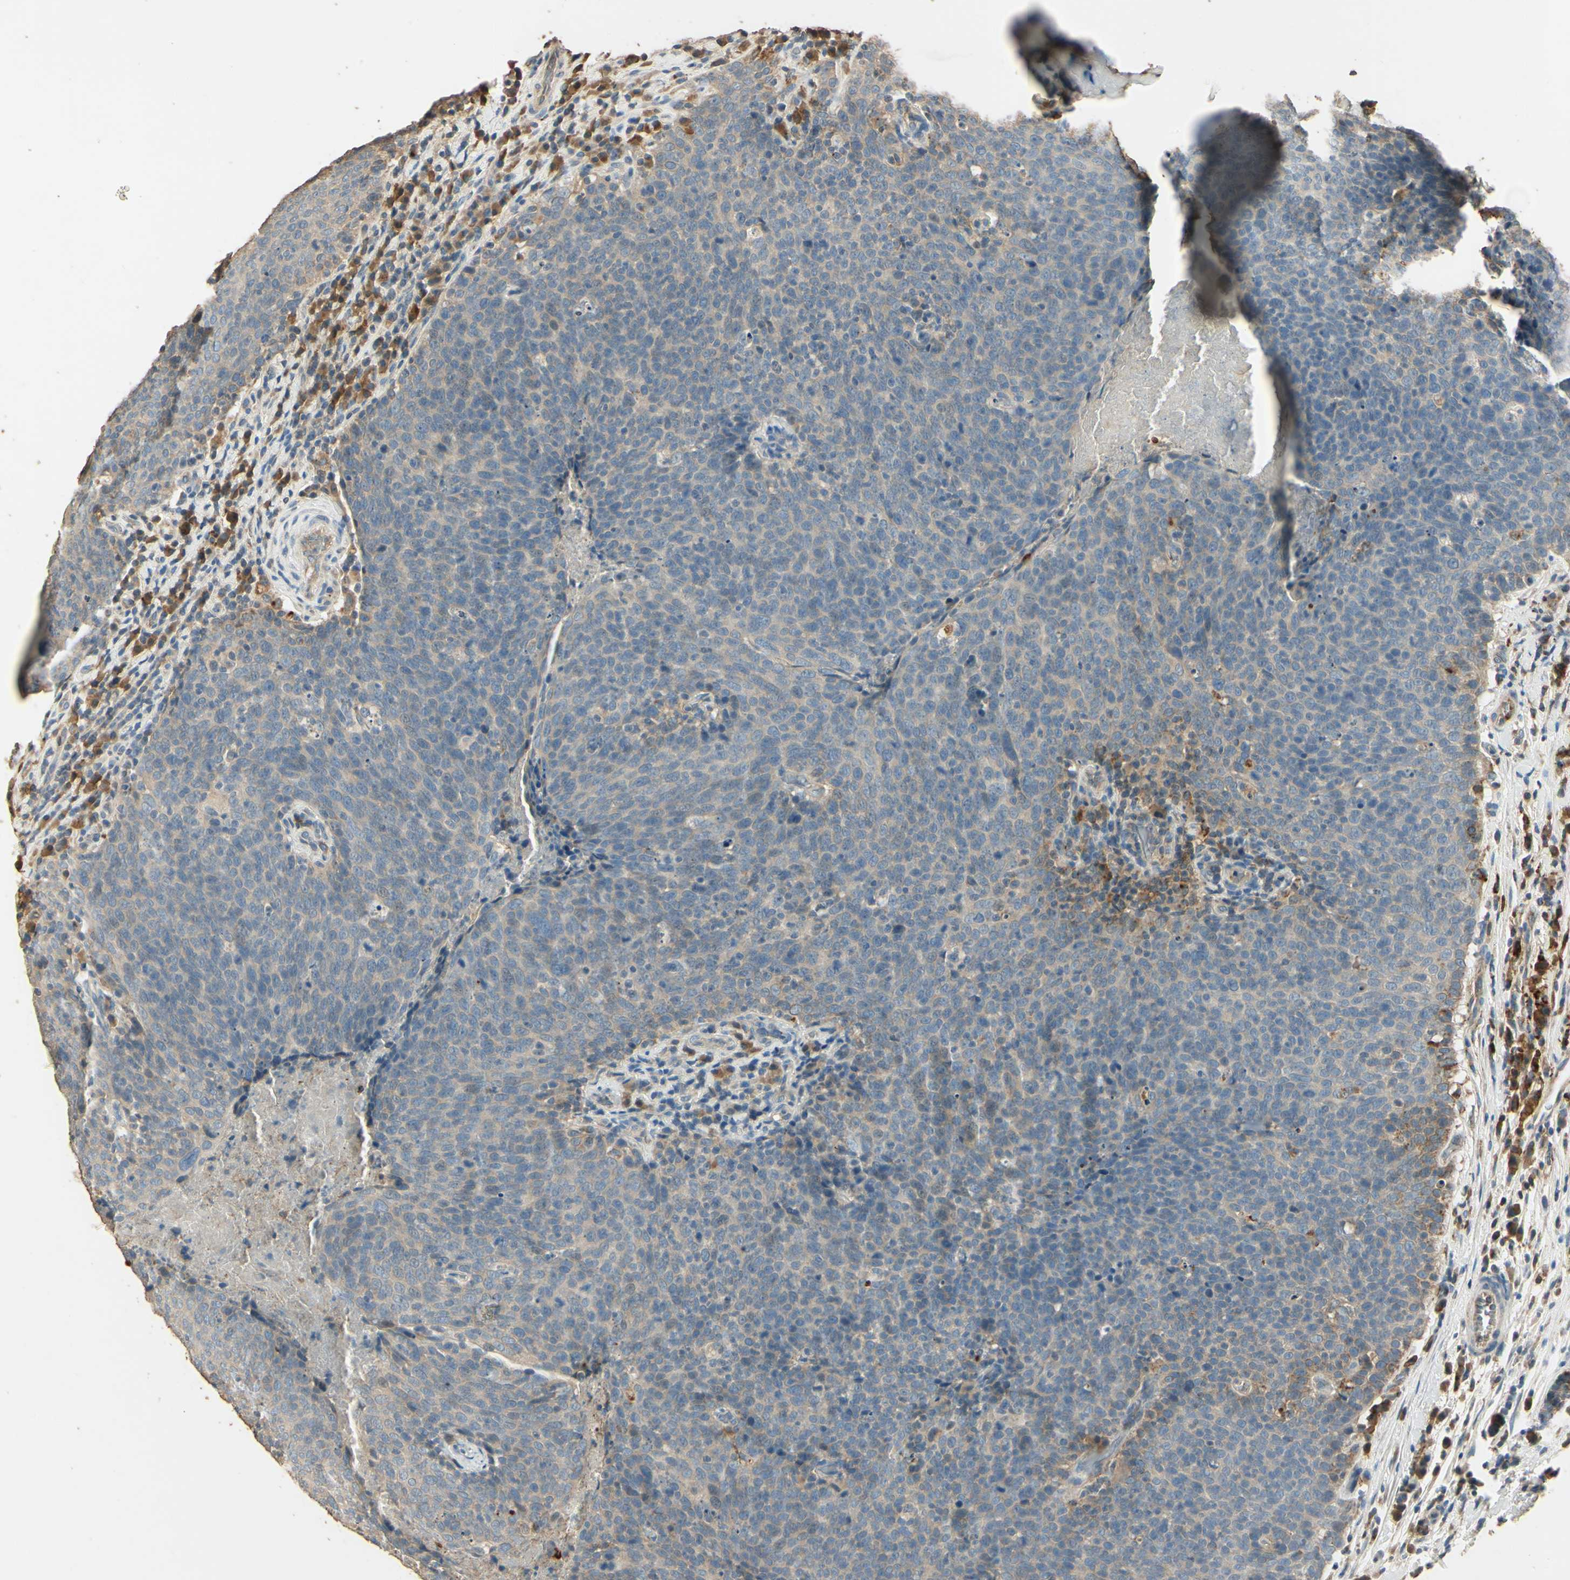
{"staining": {"intensity": "negative", "quantity": "none", "location": "none"}, "tissue": "head and neck cancer", "cell_type": "Tumor cells", "image_type": "cancer", "snomed": [{"axis": "morphology", "description": "Squamous cell carcinoma, NOS"}, {"axis": "morphology", "description": "Squamous cell carcinoma, metastatic, NOS"}, {"axis": "topography", "description": "Lymph node"}, {"axis": "topography", "description": "Head-Neck"}], "caption": "Head and neck squamous cell carcinoma was stained to show a protein in brown. There is no significant staining in tumor cells.", "gene": "ARHGEF17", "patient": {"sex": "male", "age": 62}}